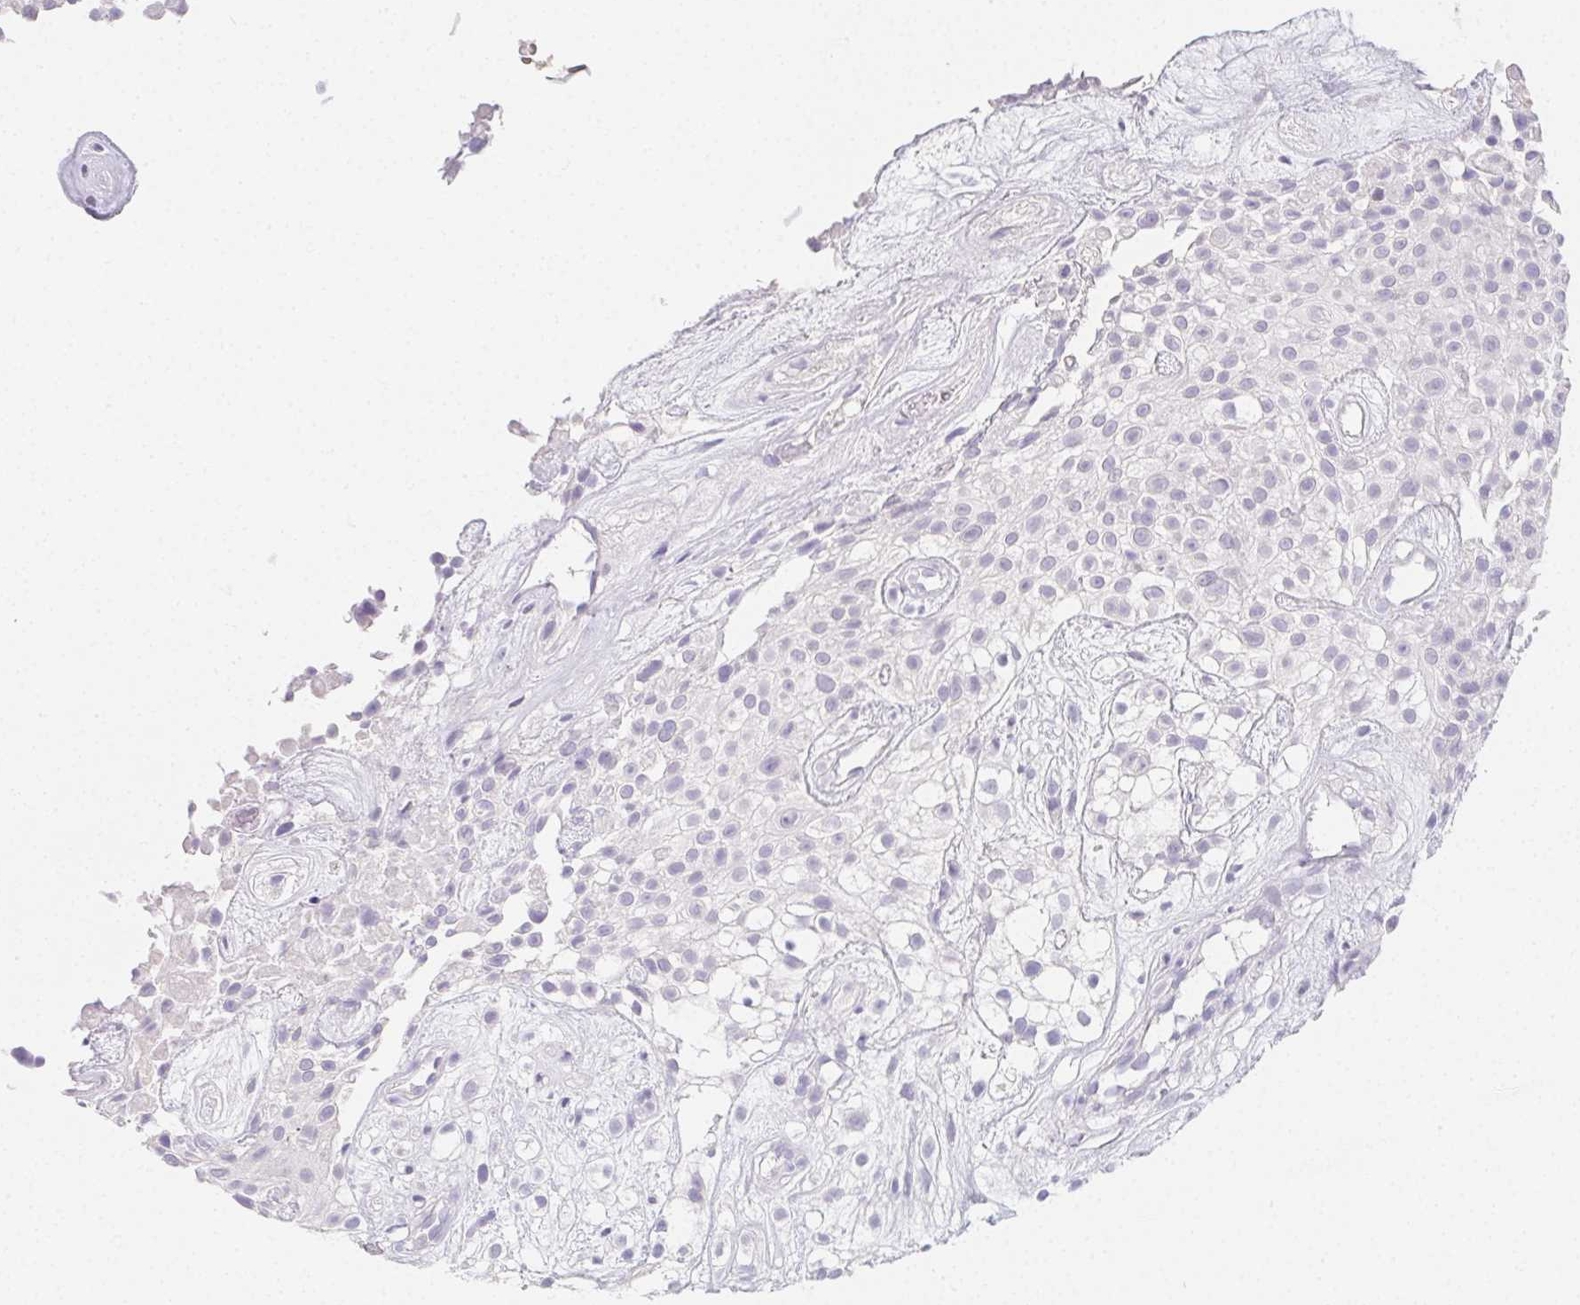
{"staining": {"intensity": "negative", "quantity": "none", "location": "none"}, "tissue": "urothelial cancer", "cell_type": "Tumor cells", "image_type": "cancer", "snomed": [{"axis": "morphology", "description": "Urothelial carcinoma, High grade"}, {"axis": "topography", "description": "Urinary bladder"}], "caption": "Tumor cells show no significant protein staining in high-grade urothelial carcinoma.", "gene": "GLIPR1L1", "patient": {"sex": "male", "age": 56}}